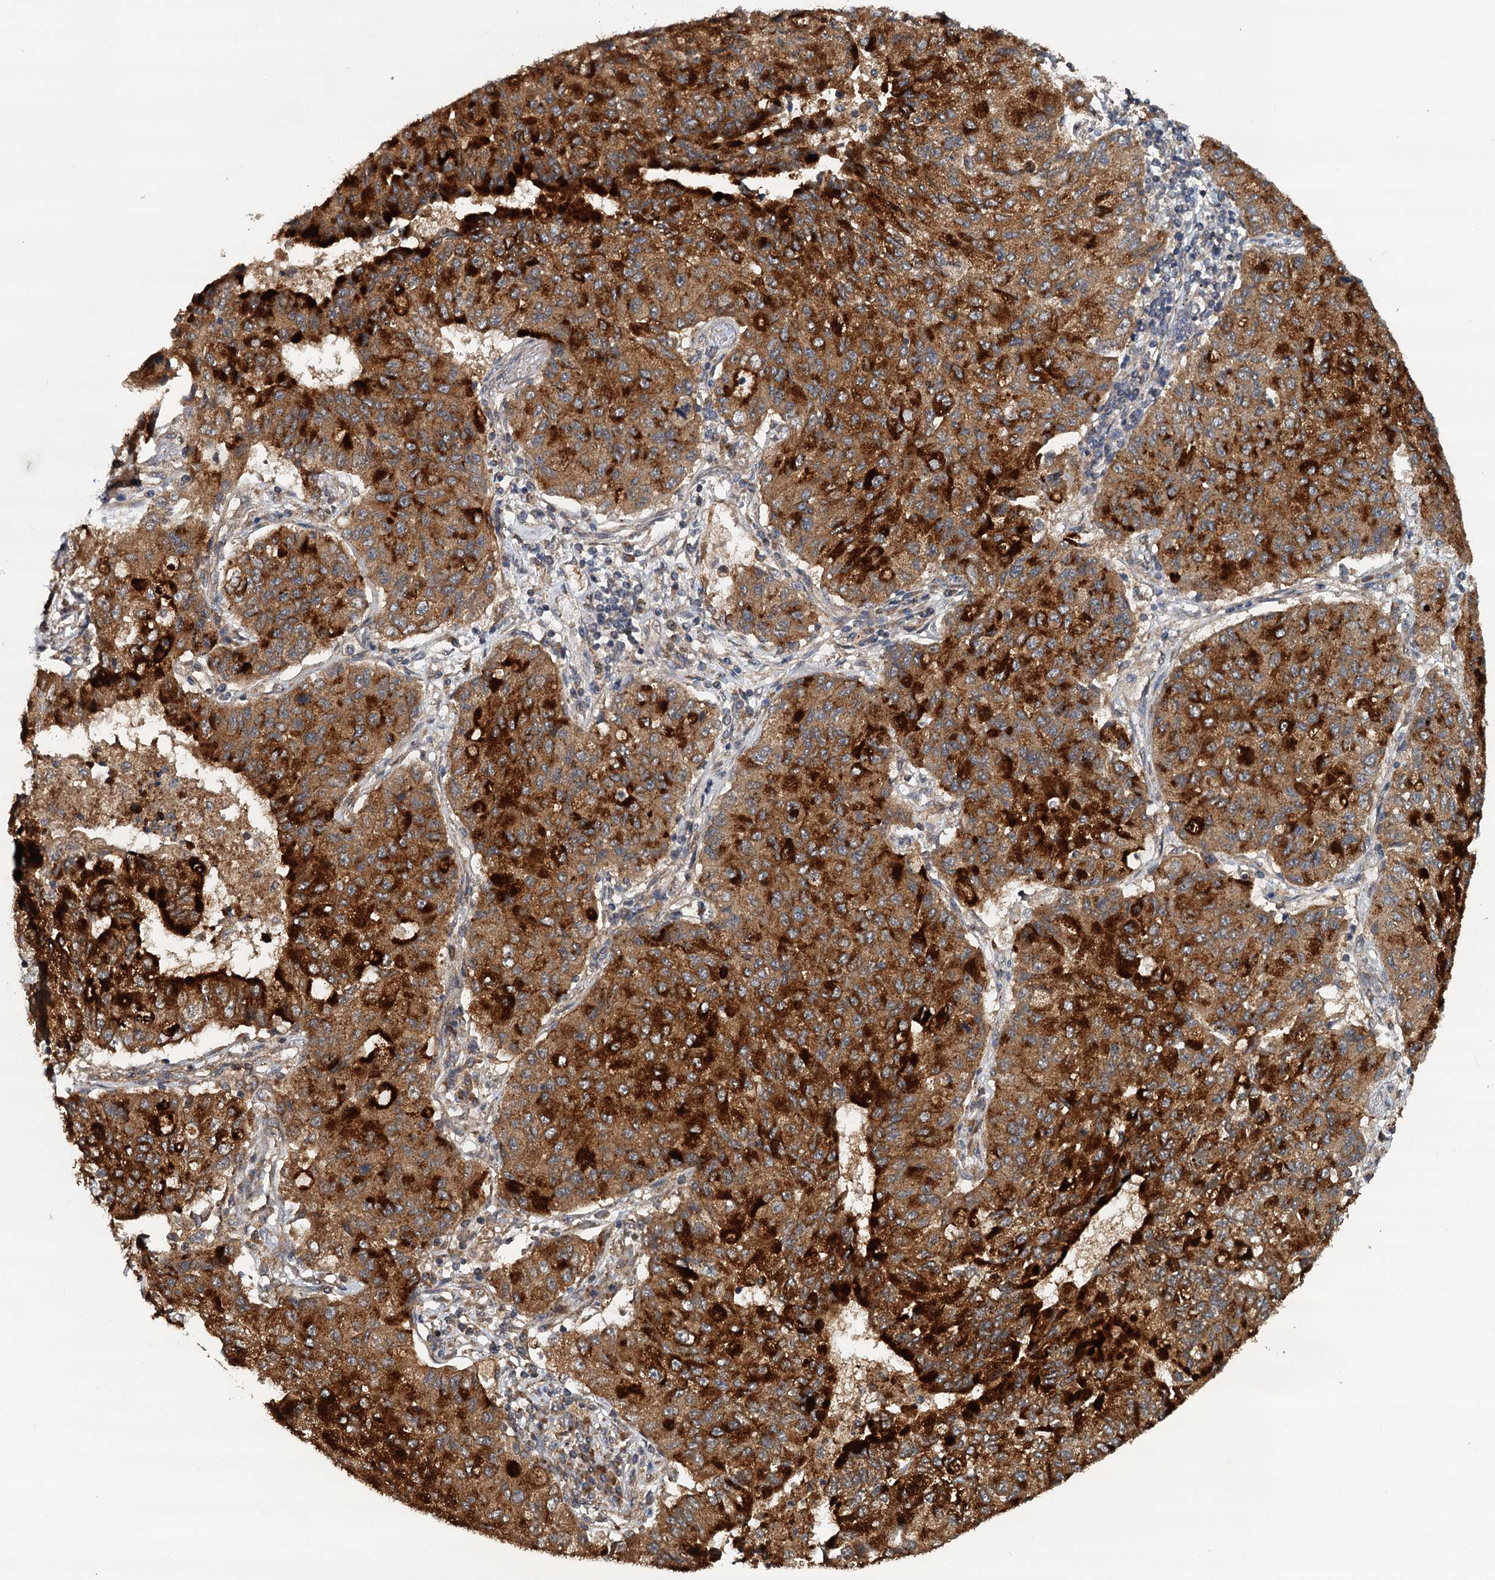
{"staining": {"intensity": "strong", "quantity": ">75%", "location": "cytoplasmic/membranous"}, "tissue": "lung cancer", "cell_type": "Tumor cells", "image_type": "cancer", "snomed": [{"axis": "morphology", "description": "Squamous cell carcinoma, NOS"}, {"axis": "topography", "description": "Lung"}], "caption": "Immunohistochemical staining of human lung squamous cell carcinoma shows strong cytoplasmic/membranous protein expression in approximately >75% of tumor cells.", "gene": "LRRK2", "patient": {"sex": "male", "age": 74}}